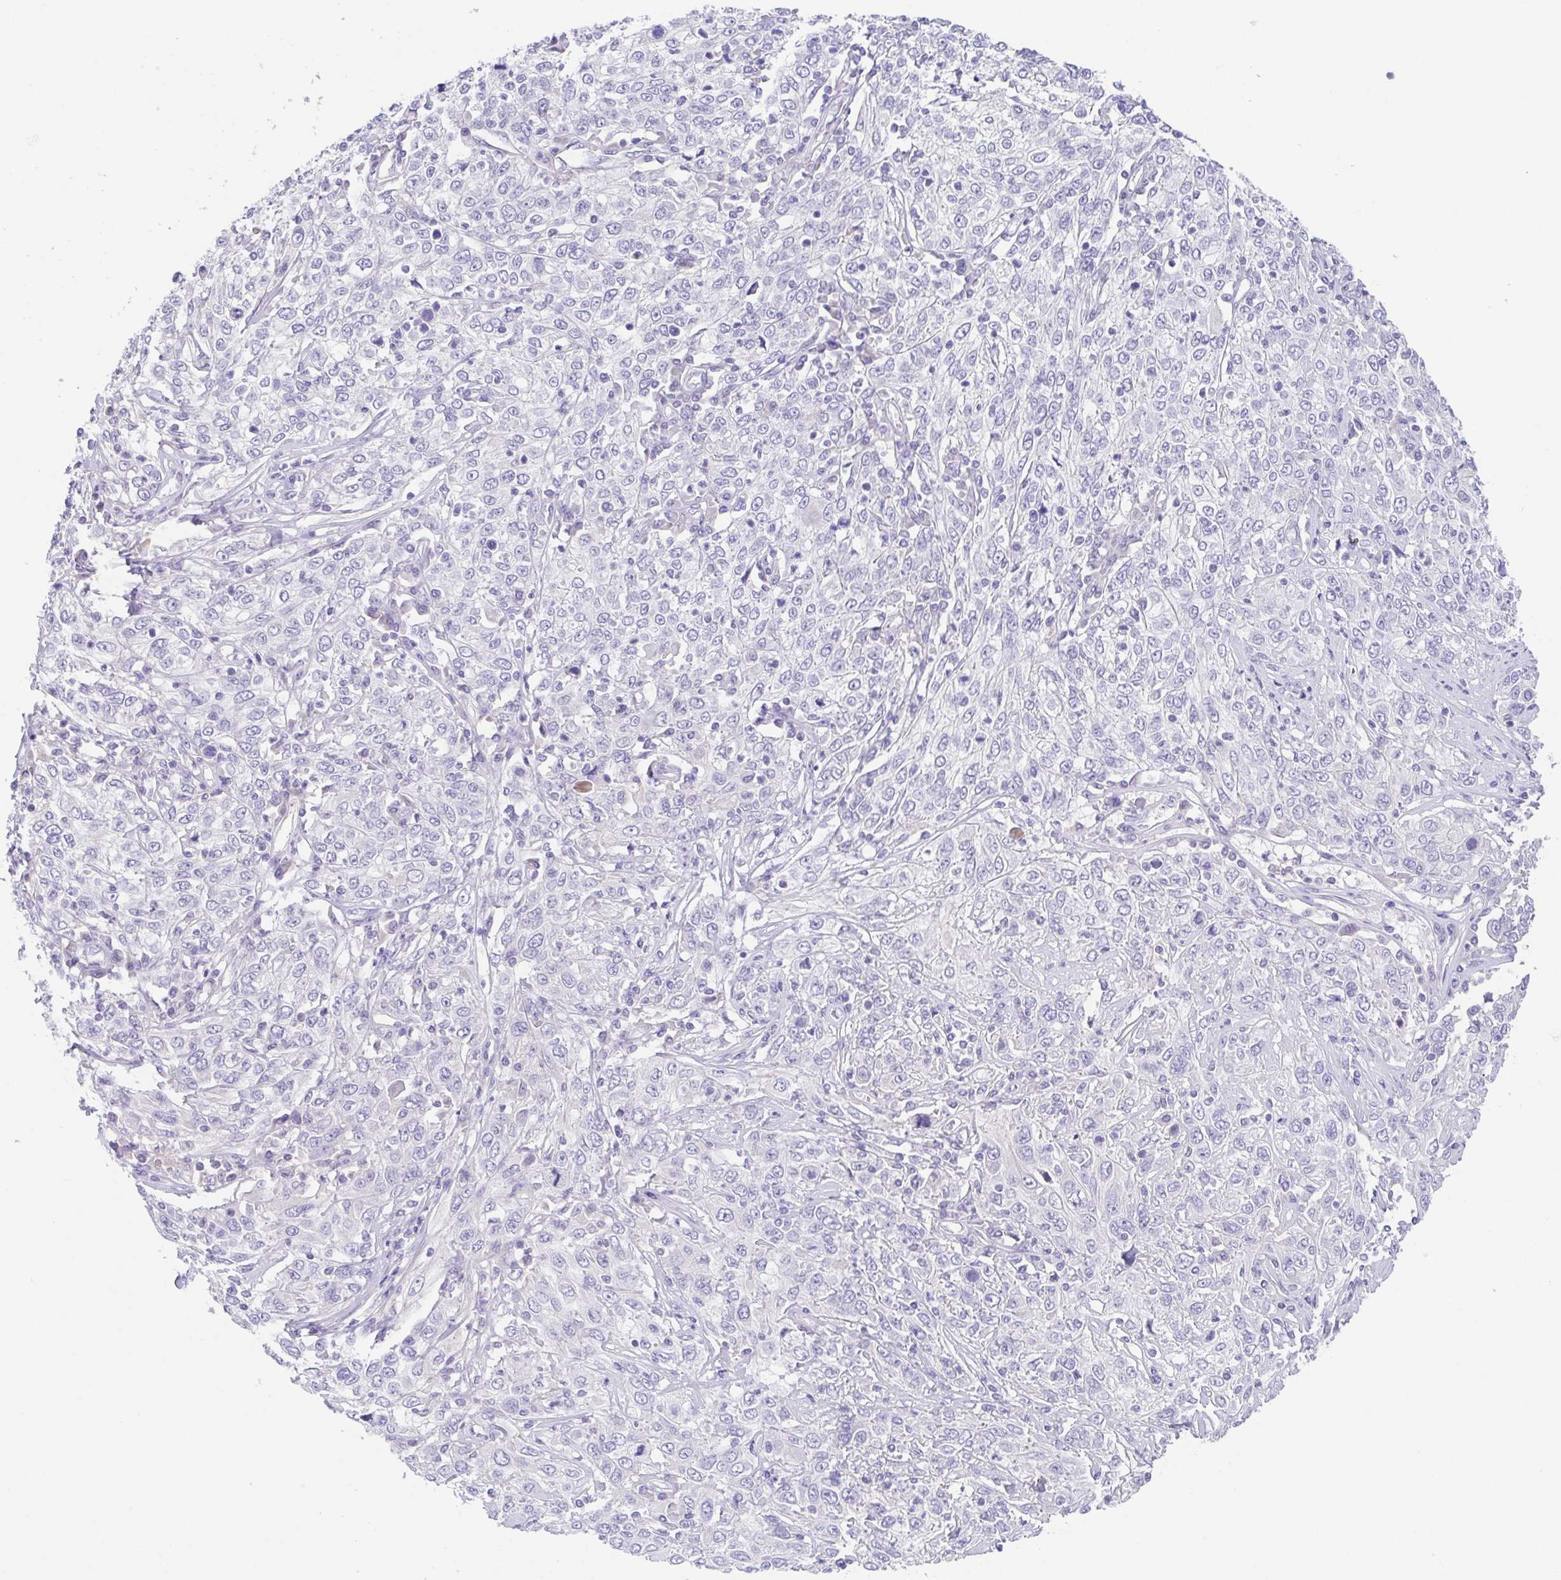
{"staining": {"intensity": "negative", "quantity": "none", "location": "none"}, "tissue": "cervical cancer", "cell_type": "Tumor cells", "image_type": "cancer", "snomed": [{"axis": "morphology", "description": "Squamous cell carcinoma, NOS"}, {"axis": "topography", "description": "Cervix"}], "caption": "This is an IHC photomicrograph of cervical cancer (squamous cell carcinoma). There is no positivity in tumor cells.", "gene": "A1BG", "patient": {"sex": "female", "age": 46}}